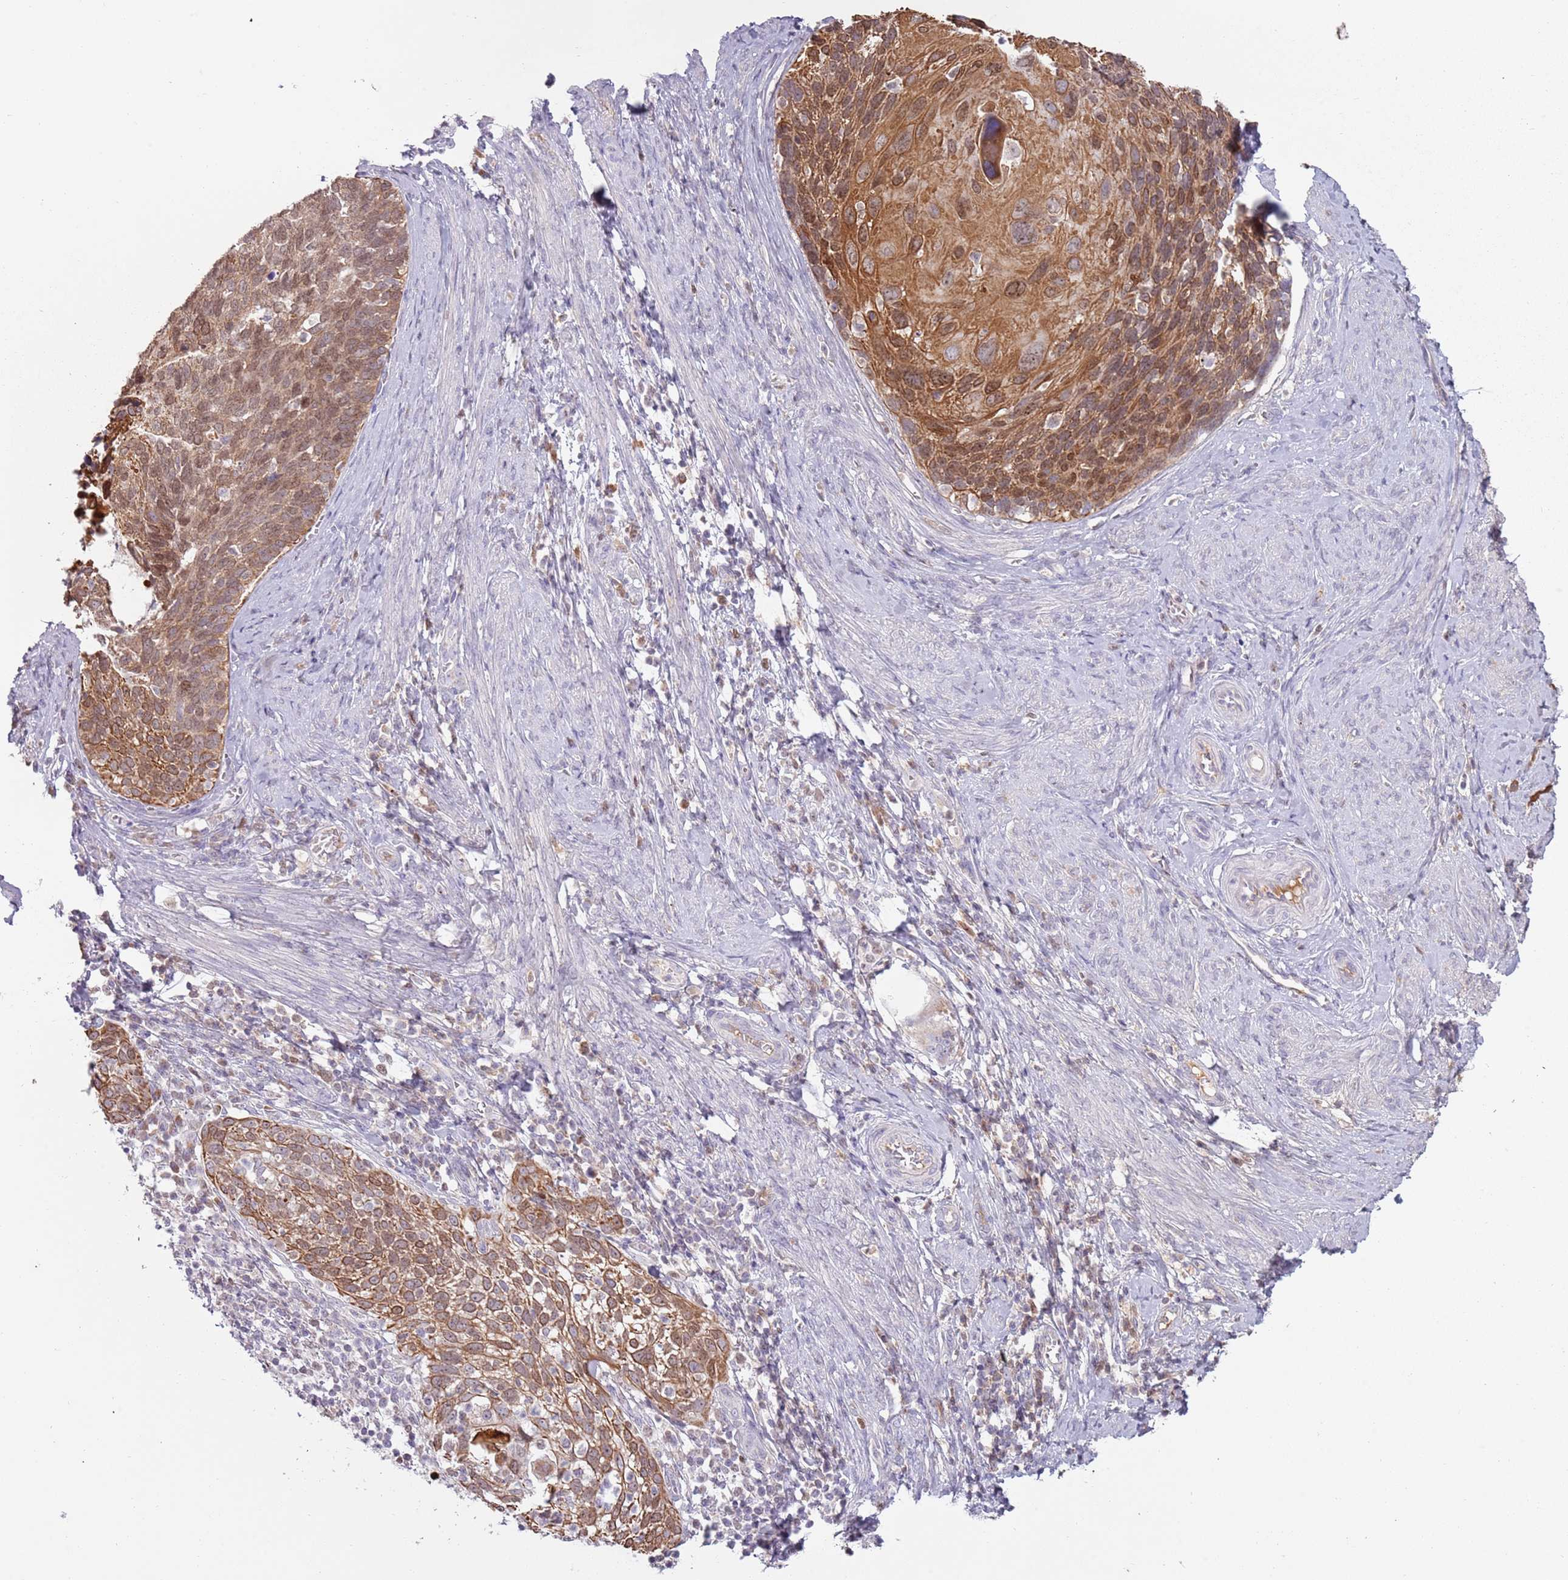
{"staining": {"intensity": "moderate", "quantity": ">75%", "location": "cytoplasmic/membranous,nuclear"}, "tissue": "cervical cancer", "cell_type": "Tumor cells", "image_type": "cancer", "snomed": [{"axis": "morphology", "description": "Squamous cell carcinoma, NOS"}, {"axis": "topography", "description": "Cervix"}], "caption": "Immunohistochemistry (IHC) (DAB) staining of cervical cancer shows moderate cytoplasmic/membranous and nuclear protein staining in about >75% of tumor cells. (IHC, brightfield microscopy, high magnification).", "gene": "SYS1", "patient": {"sex": "female", "age": 80}}